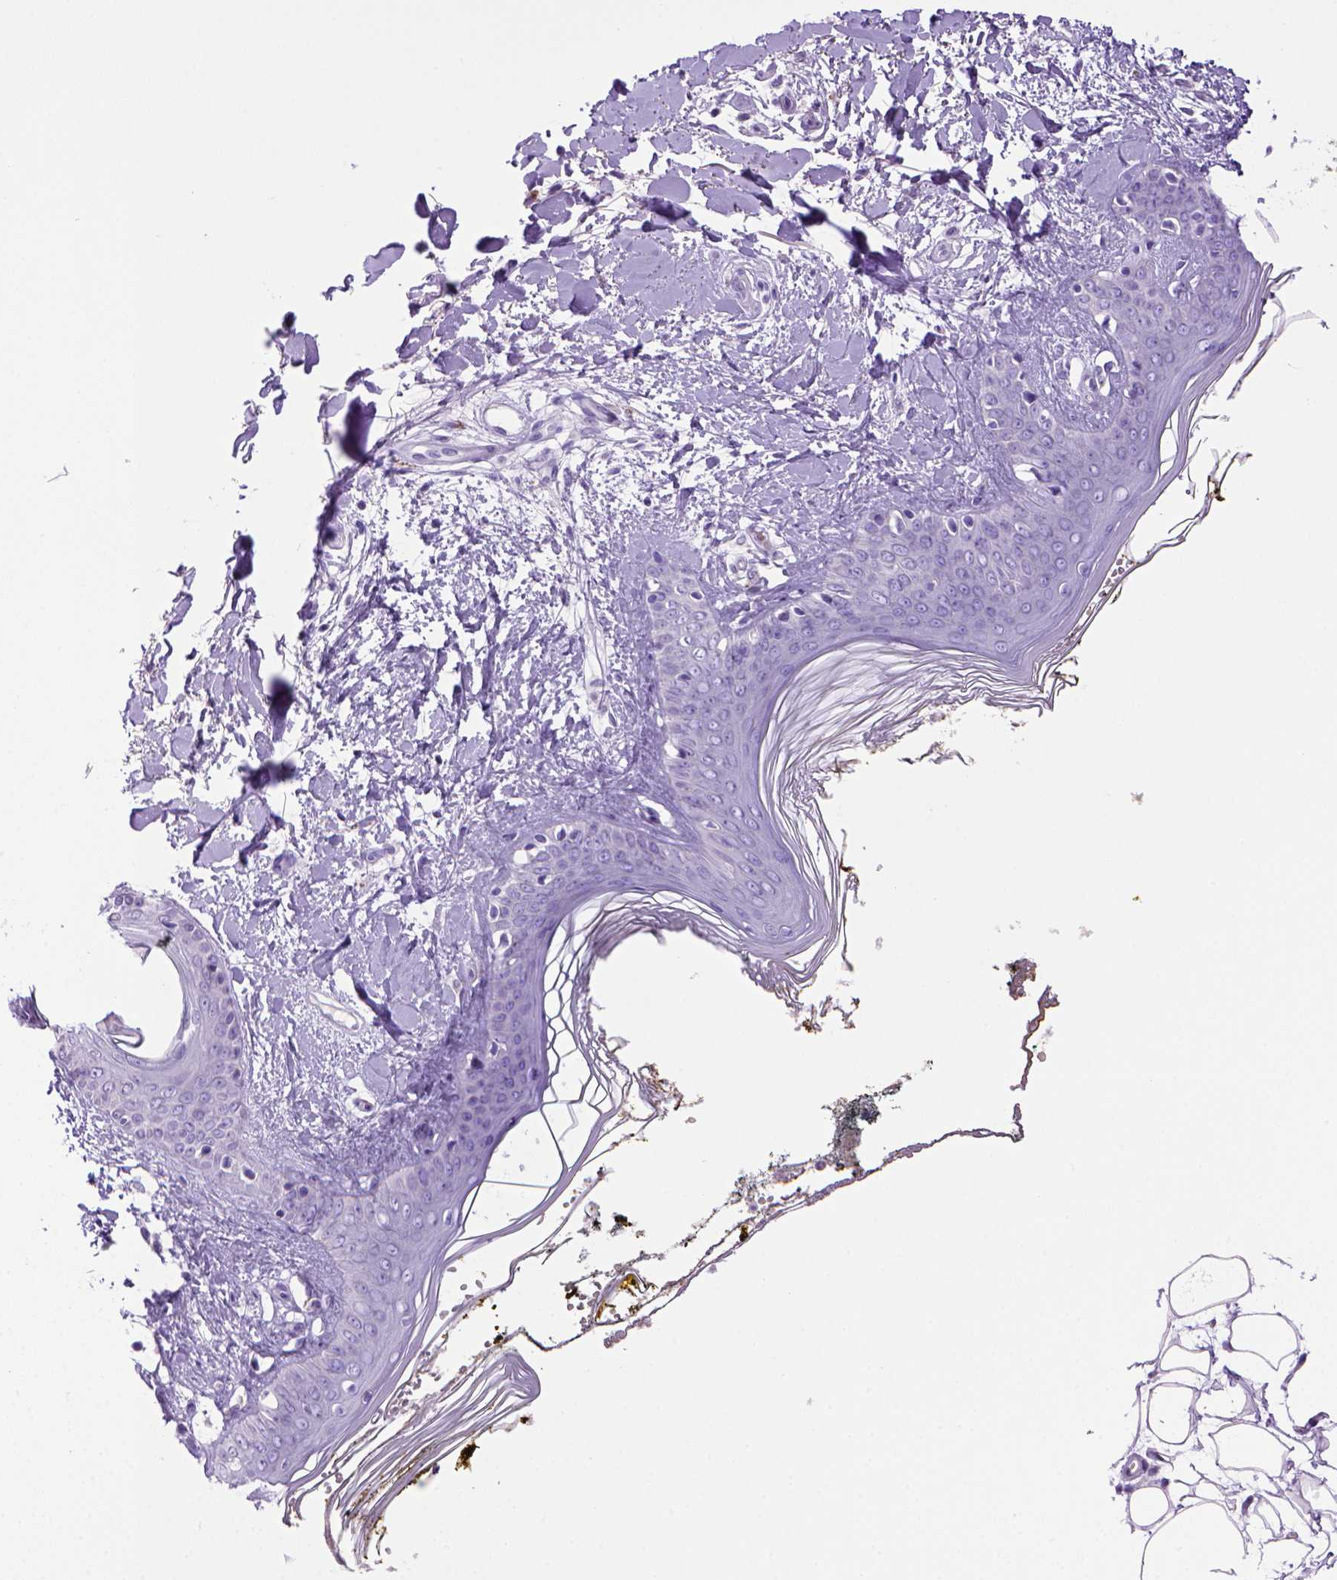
{"staining": {"intensity": "negative", "quantity": "none", "location": "none"}, "tissue": "skin", "cell_type": "Fibroblasts", "image_type": "normal", "snomed": [{"axis": "morphology", "description": "Normal tissue, NOS"}, {"axis": "topography", "description": "Skin"}], "caption": "This is an immunohistochemistry histopathology image of unremarkable skin. There is no positivity in fibroblasts.", "gene": "BAAT", "patient": {"sex": "female", "age": 34}}